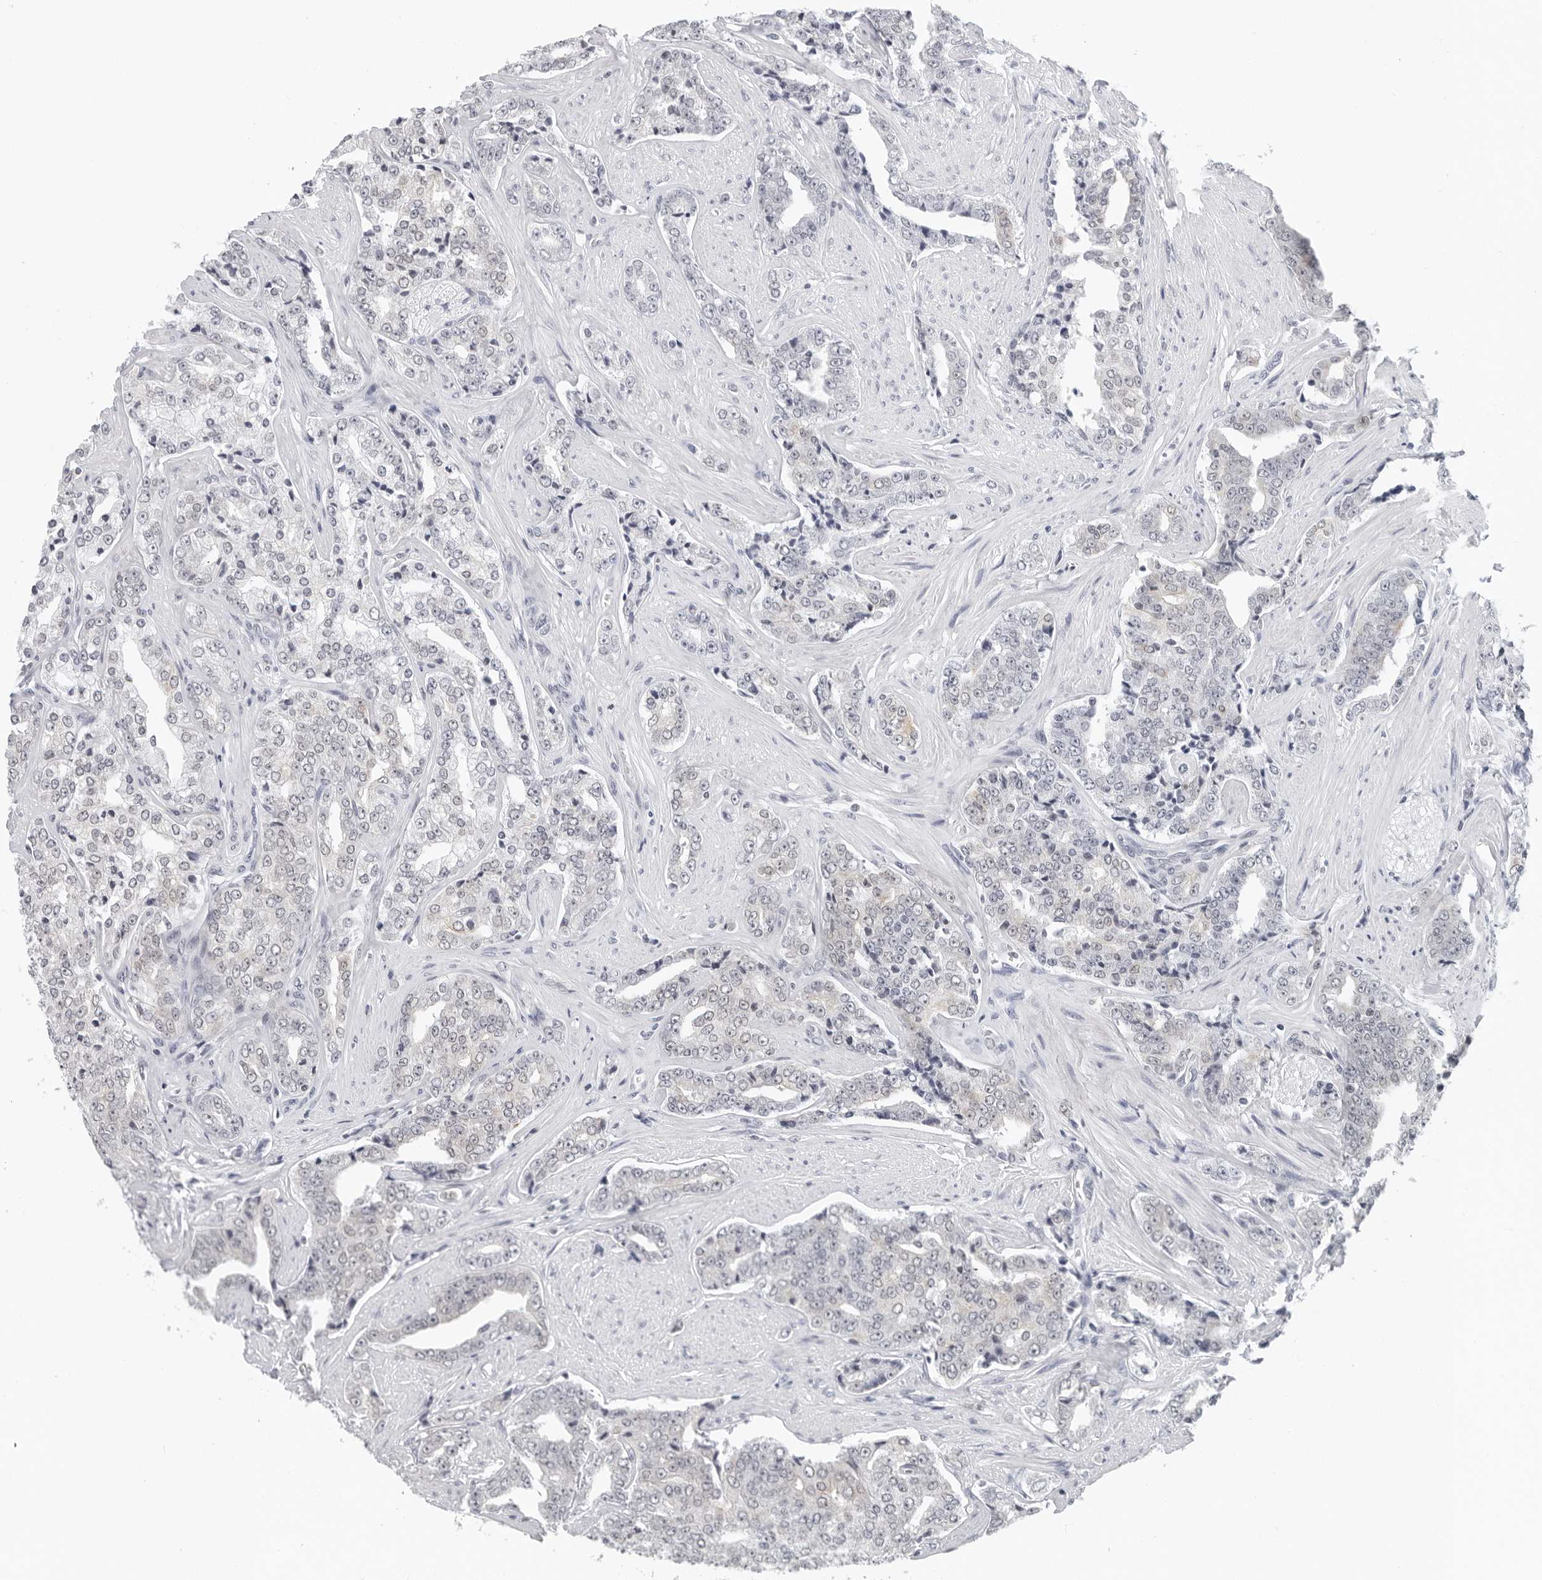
{"staining": {"intensity": "negative", "quantity": "none", "location": "none"}, "tissue": "prostate cancer", "cell_type": "Tumor cells", "image_type": "cancer", "snomed": [{"axis": "morphology", "description": "Adenocarcinoma, High grade"}, {"axis": "topography", "description": "Prostate"}], "caption": "A histopathology image of human prostate cancer (adenocarcinoma (high-grade)) is negative for staining in tumor cells. Nuclei are stained in blue.", "gene": "FLG2", "patient": {"sex": "male", "age": 71}}